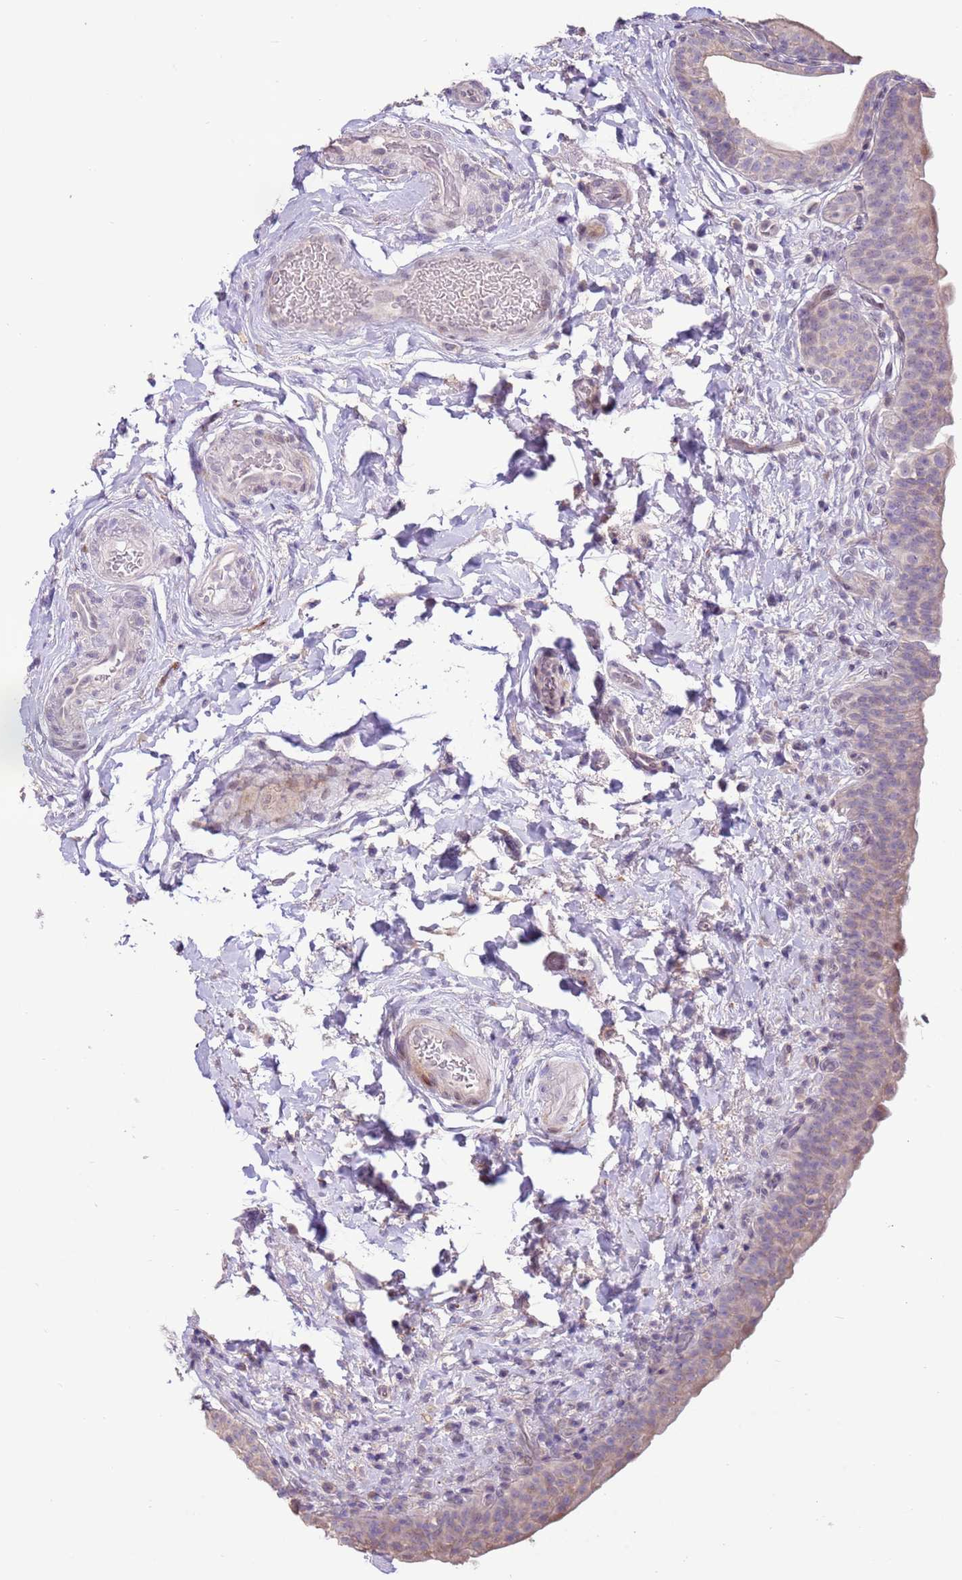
{"staining": {"intensity": "weak", "quantity": "25%-75%", "location": "cytoplasmic/membranous"}, "tissue": "urinary bladder", "cell_type": "Urothelial cells", "image_type": "normal", "snomed": [{"axis": "morphology", "description": "Normal tissue, NOS"}, {"axis": "topography", "description": "Urinary bladder"}], "caption": "Immunohistochemistry (DAB (3,3'-diaminobenzidine)) staining of benign human urinary bladder reveals weak cytoplasmic/membranous protein positivity in approximately 25%-75% of urothelial cells.", "gene": "LGI4", "patient": {"sex": "male", "age": 83}}